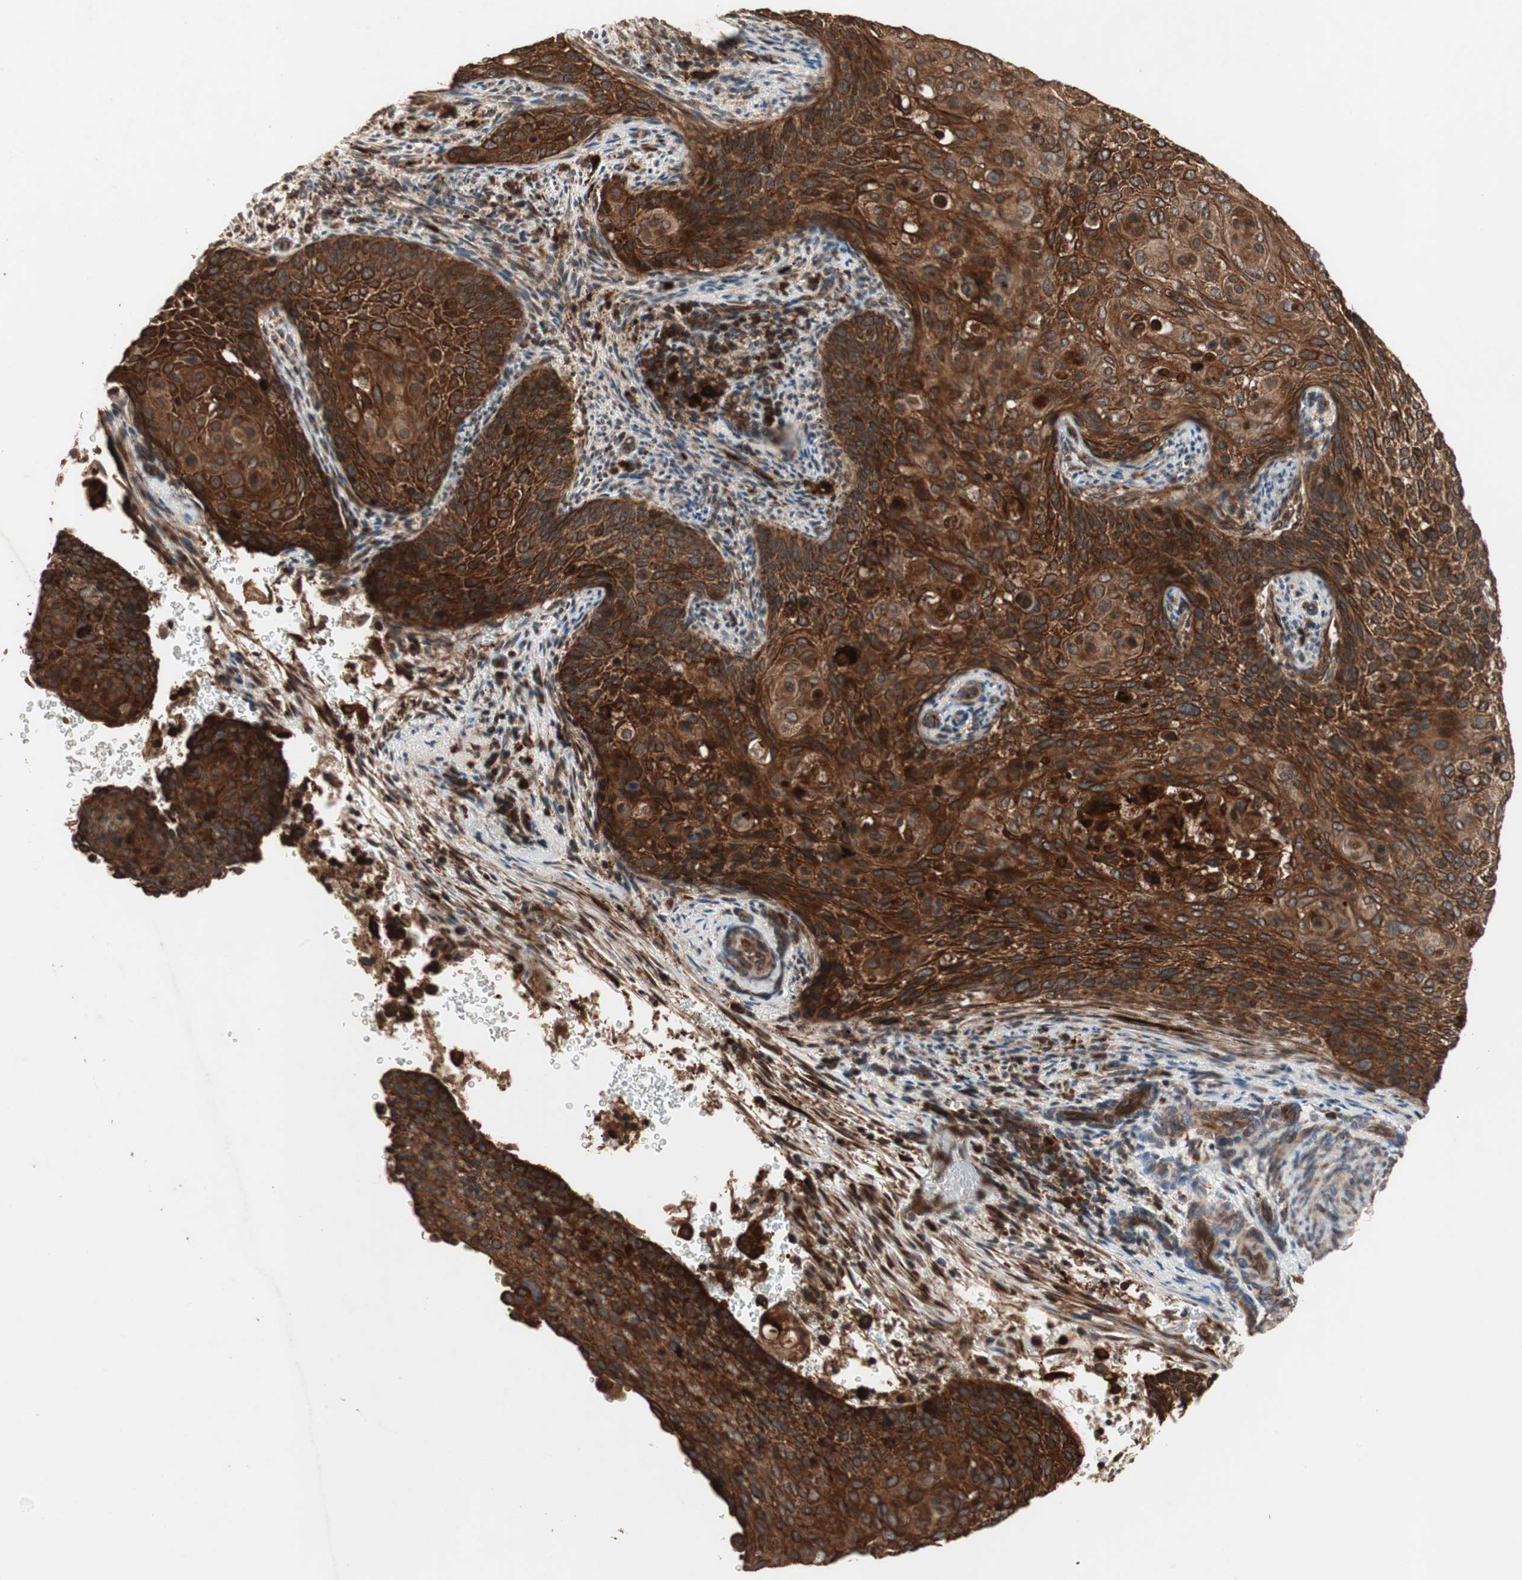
{"staining": {"intensity": "strong", "quantity": ">75%", "location": "cytoplasmic/membranous"}, "tissue": "cervical cancer", "cell_type": "Tumor cells", "image_type": "cancer", "snomed": [{"axis": "morphology", "description": "Squamous cell carcinoma, NOS"}, {"axis": "topography", "description": "Cervix"}], "caption": "Tumor cells display strong cytoplasmic/membranous staining in about >75% of cells in cervical cancer (squamous cell carcinoma).", "gene": "RAB1A", "patient": {"sex": "female", "age": 33}}